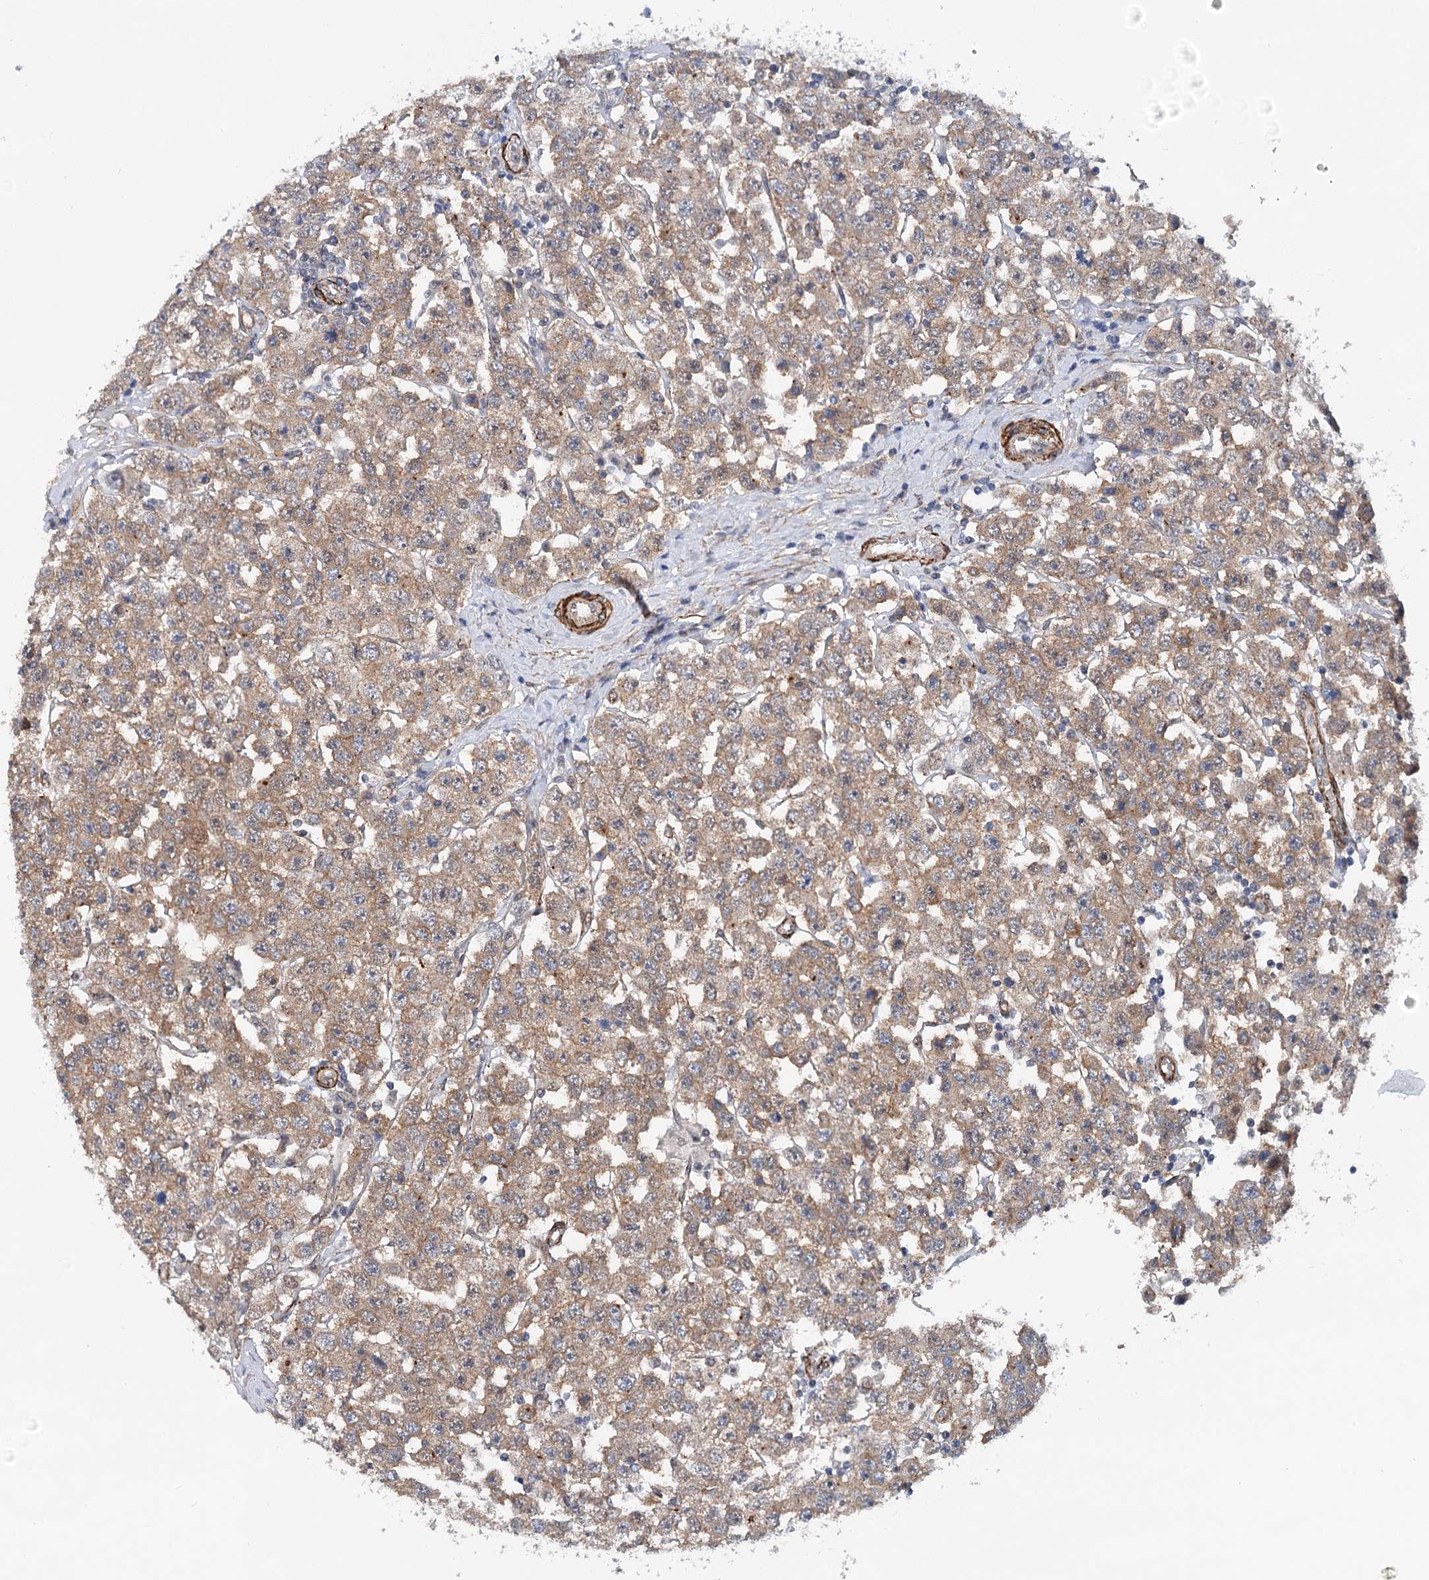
{"staining": {"intensity": "moderate", "quantity": ">75%", "location": "cytoplasmic/membranous"}, "tissue": "testis cancer", "cell_type": "Tumor cells", "image_type": "cancer", "snomed": [{"axis": "morphology", "description": "Seminoma, NOS"}, {"axis": "topography", "description": "Testis"}], "caption": "Approximately >75% of tumor cells in human testis seminoma demonstrate moderate cytoplasmic/membranous protein staining as visualized by brown immunohistochemical staining.", "gene": "PPP2R5B", "patient": {"sex": "male", "age": 28}}